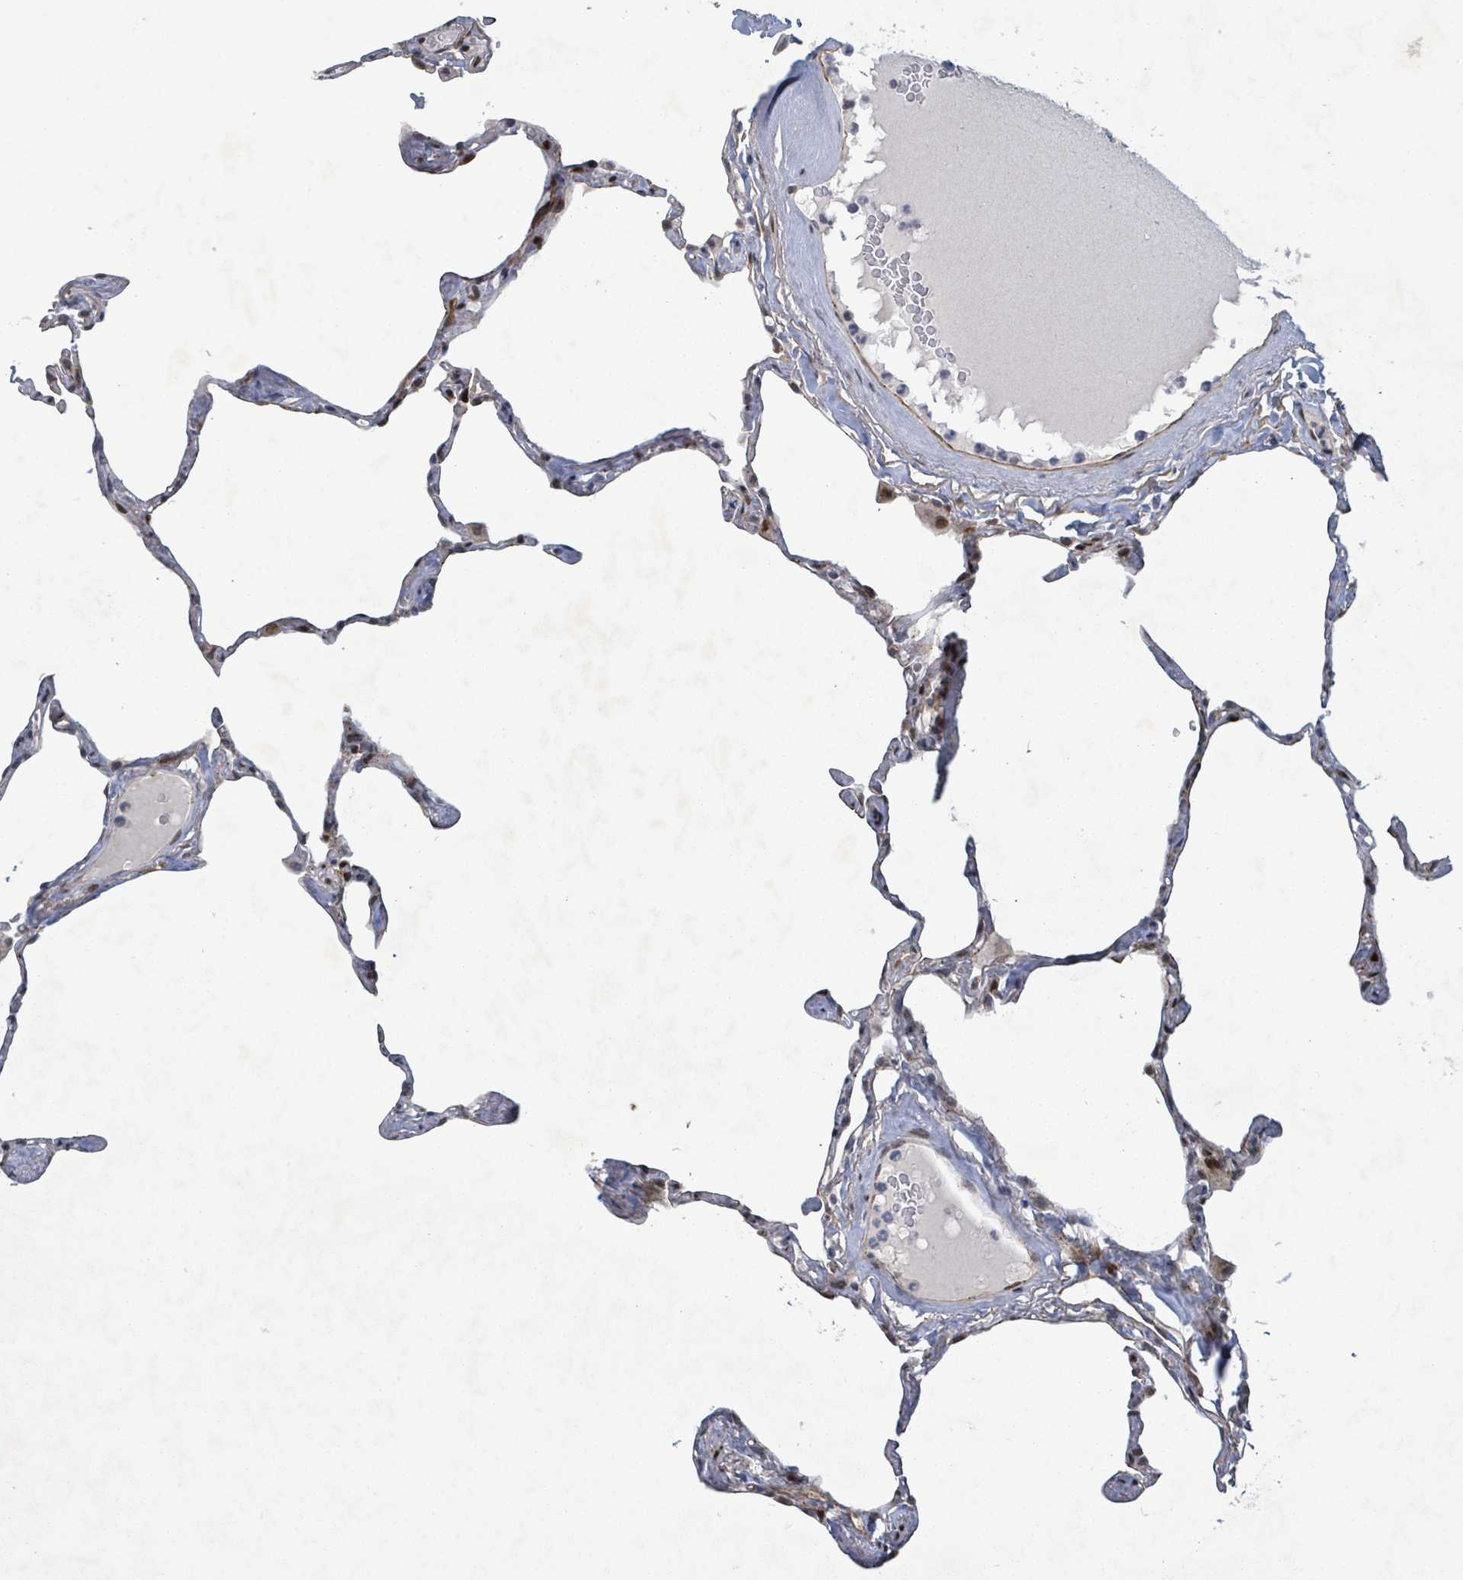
{"staining": {"intensity": "negative", "quantity": "none", "location": "none"}, "tissue": "lung", "cell_type": "Alveolar cells", "image_type": "normal", "snomed": [{"axis": "morphology", "description": "Normal tissue, NOS"}, {"axis": "topography", "description": "Lung"}], "caption": "This photomicrograph is of normal lung stained with immunohistochemistry (IHC) to label a protein in brown with the nuclei are counter-stained blue. There is no positivity in alveolar cells. Nuclei are stained in blue.", "gene": "TUSC1", "patient": {"sex": "male", "age": 65}}